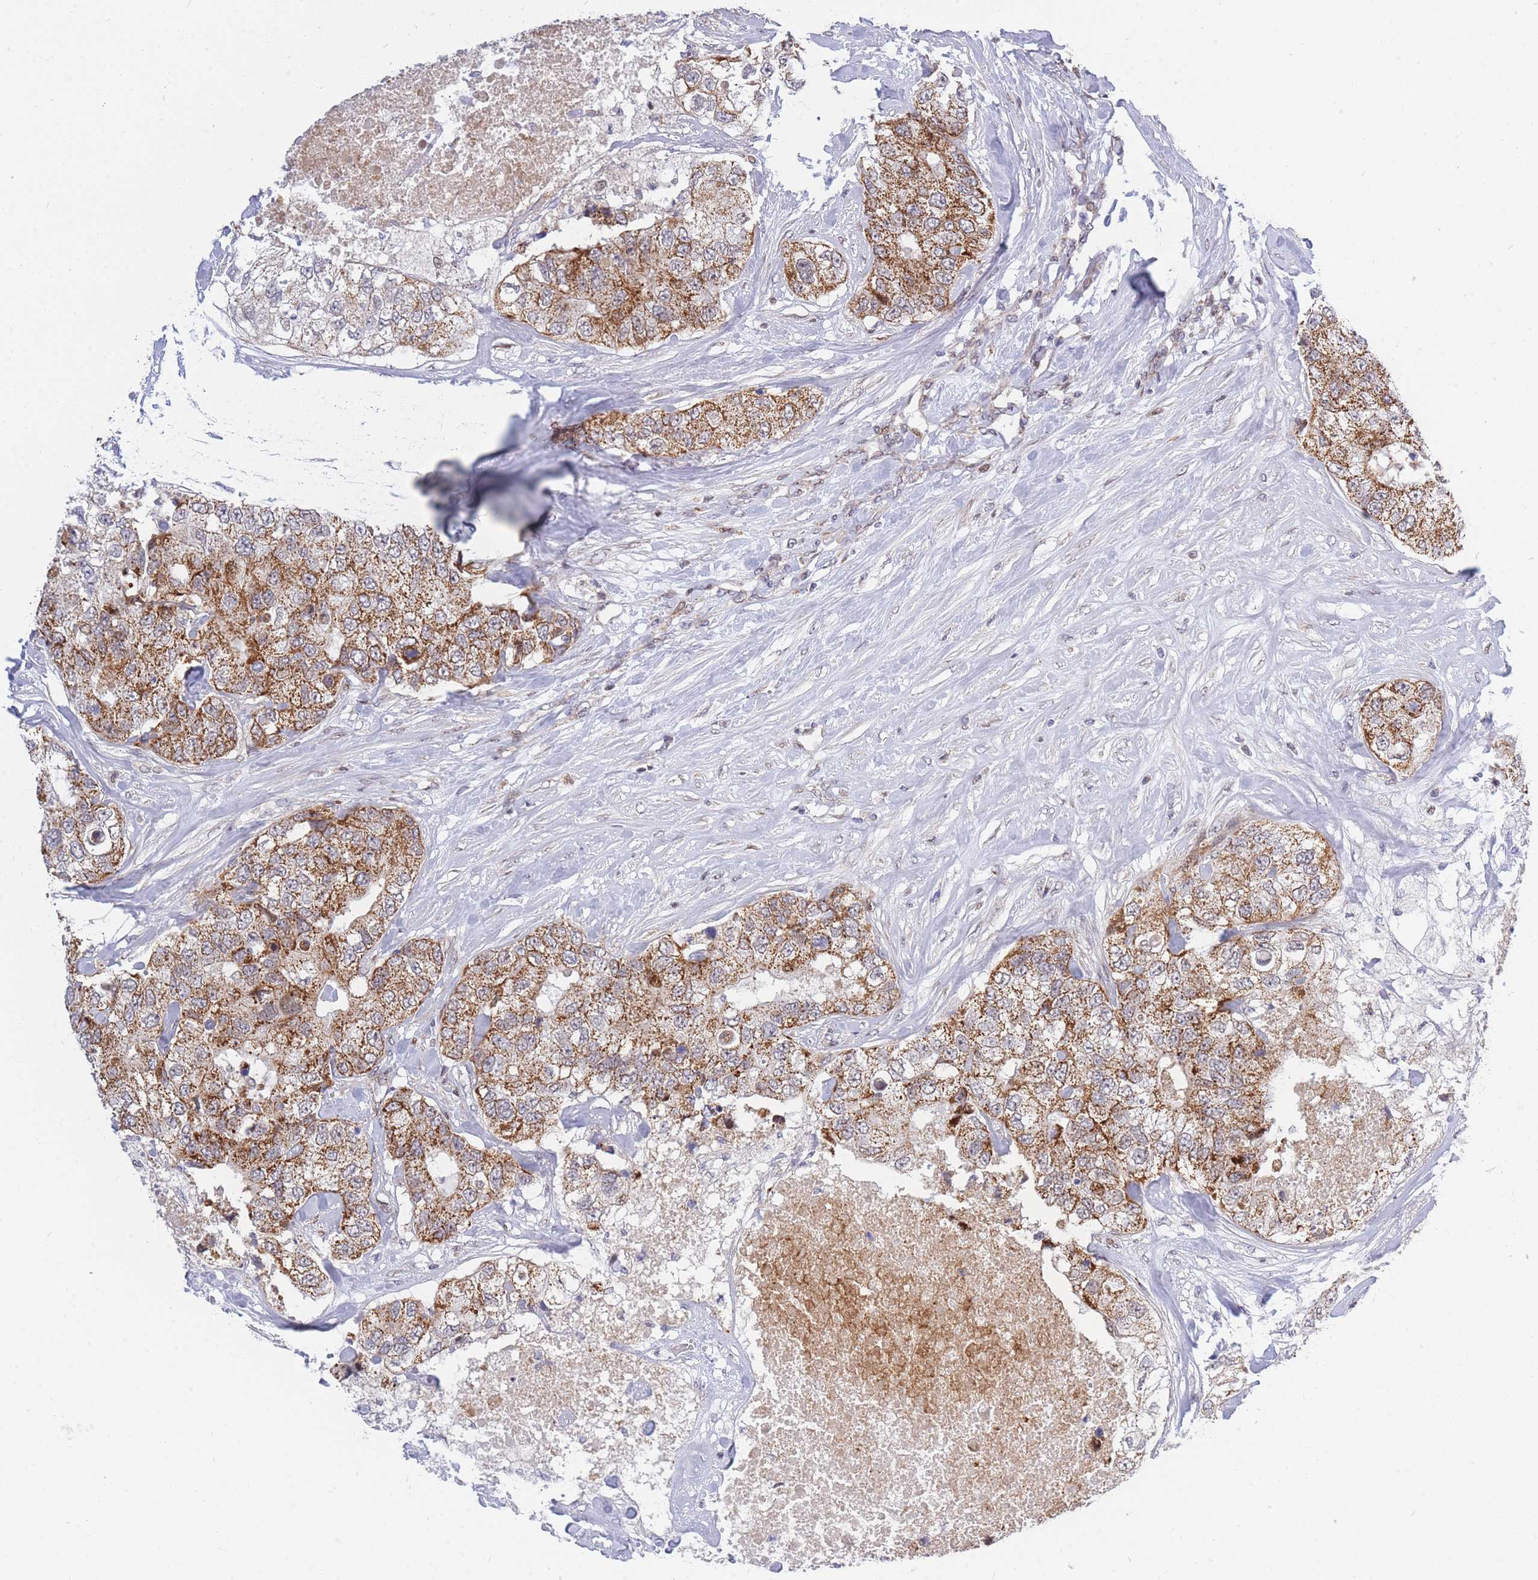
{"staining": {"intensity": "strong", "quantity": ">75%", "location": "cytoplasmic/membranous"}, "tissue": "breast cancer", "cell_type": "Tumor cells", "image_type": "cancer", "snomed": [{"axis": "morphology", "description": "Duct carcinoma"}, {"axis": "topography", "description": "Breast"}], "caption": "Strong cytoplasmic/membranous staining is appreciated in approximately >75% of tumor cells in breast cancer. (IHC, brightfield microscopy, high magnification).", "gene": "MOB4", "patient": {"sex": "female", "age": 62}}